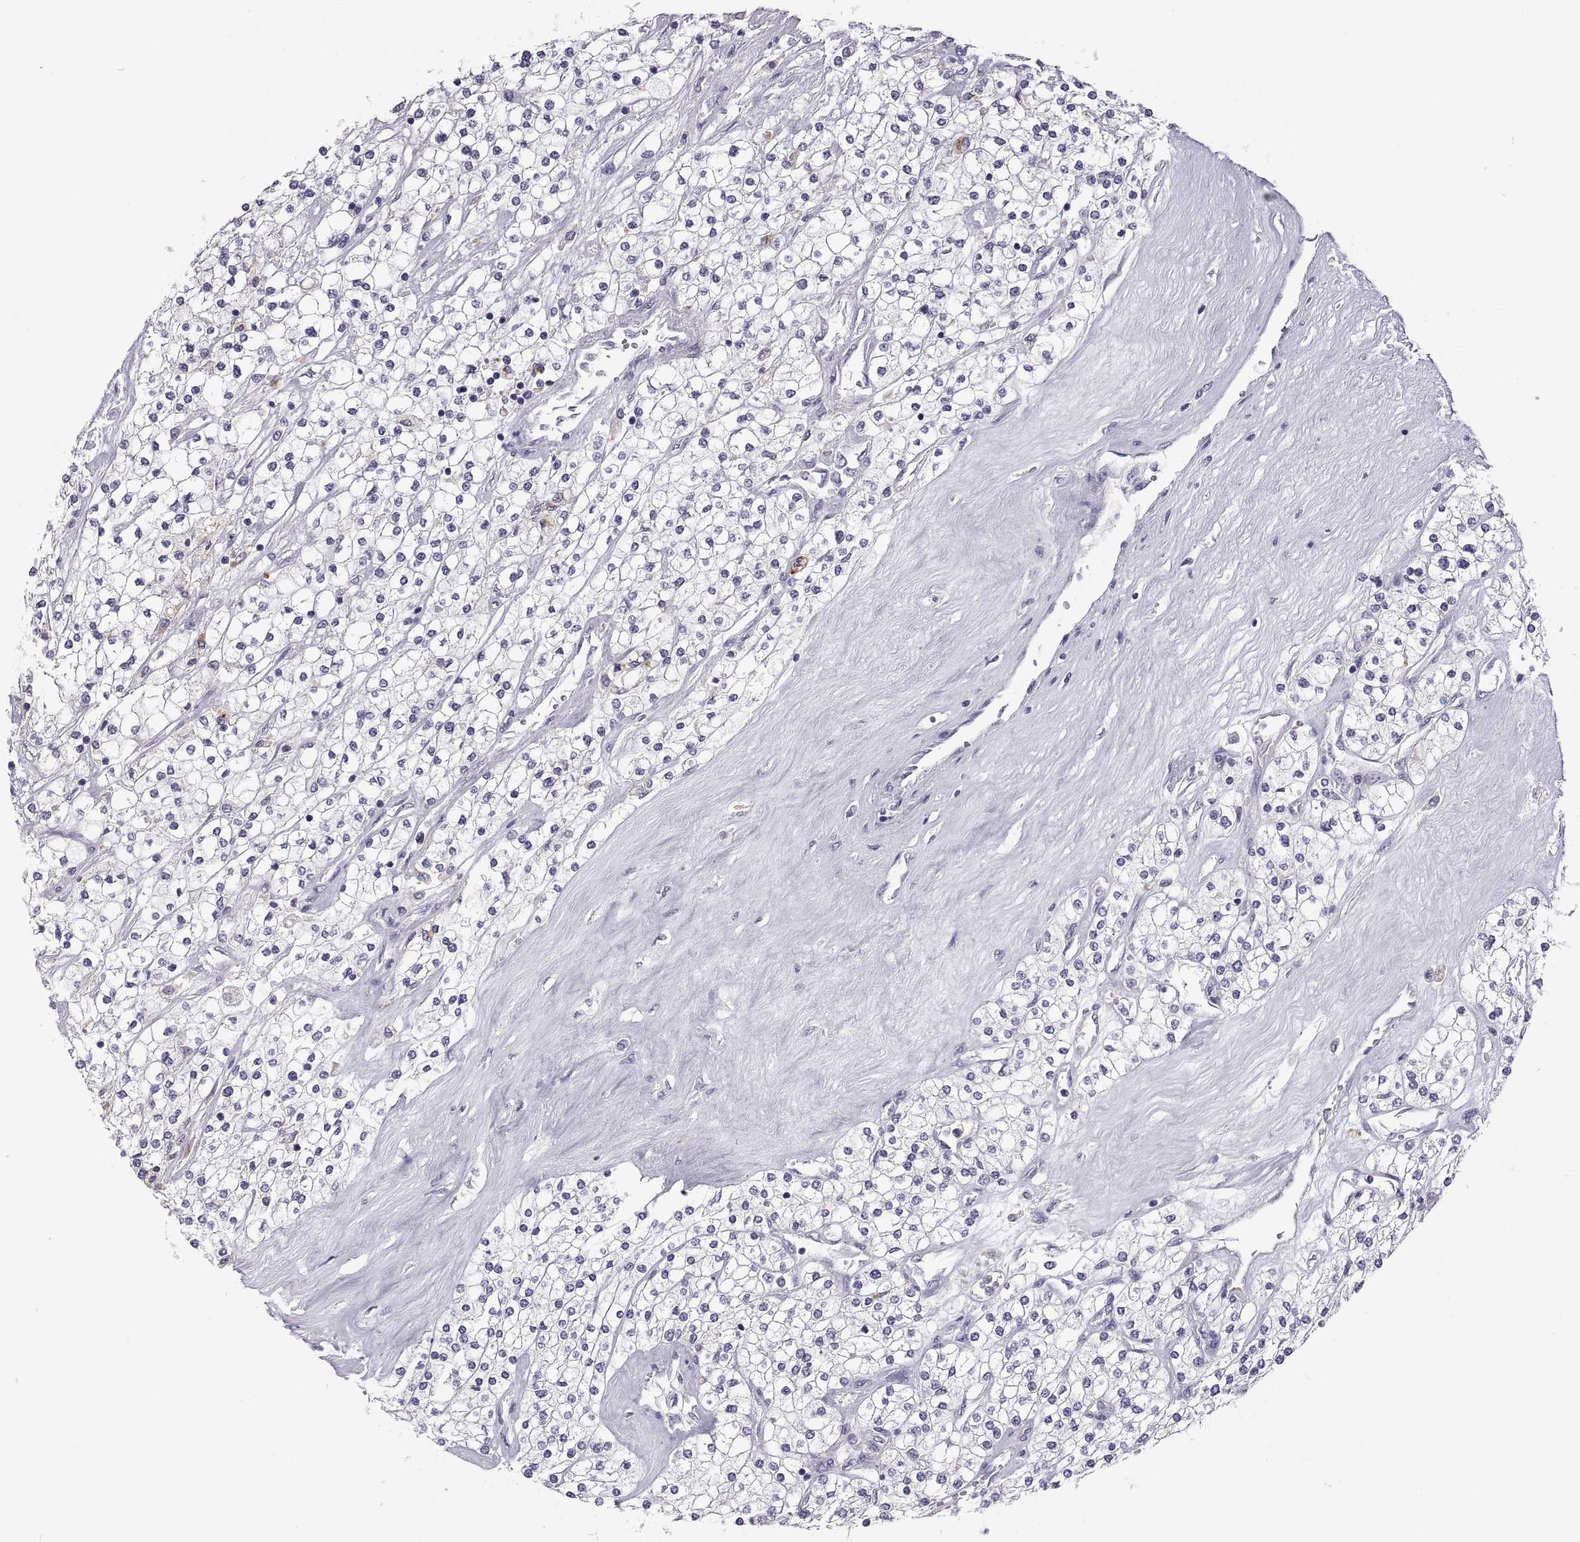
{"staining": {"intensity": "negative", "quantity": "none", "location": "none"}, "tissue": "renal cancer", "cell_type": "Tumor cells", "image_type": "cancer", "snomed": [{"axis": "morphology", "description": "Adenocarcinoma, NOS"}, {"axis": "topography", "description": "Kidney"}], "caption": "Immunohistochemical staining of human renal cancer shows no significant positivity in tumor cells.", "gene": "RGS19", "patient": {"sex": "male", "age": 80}}